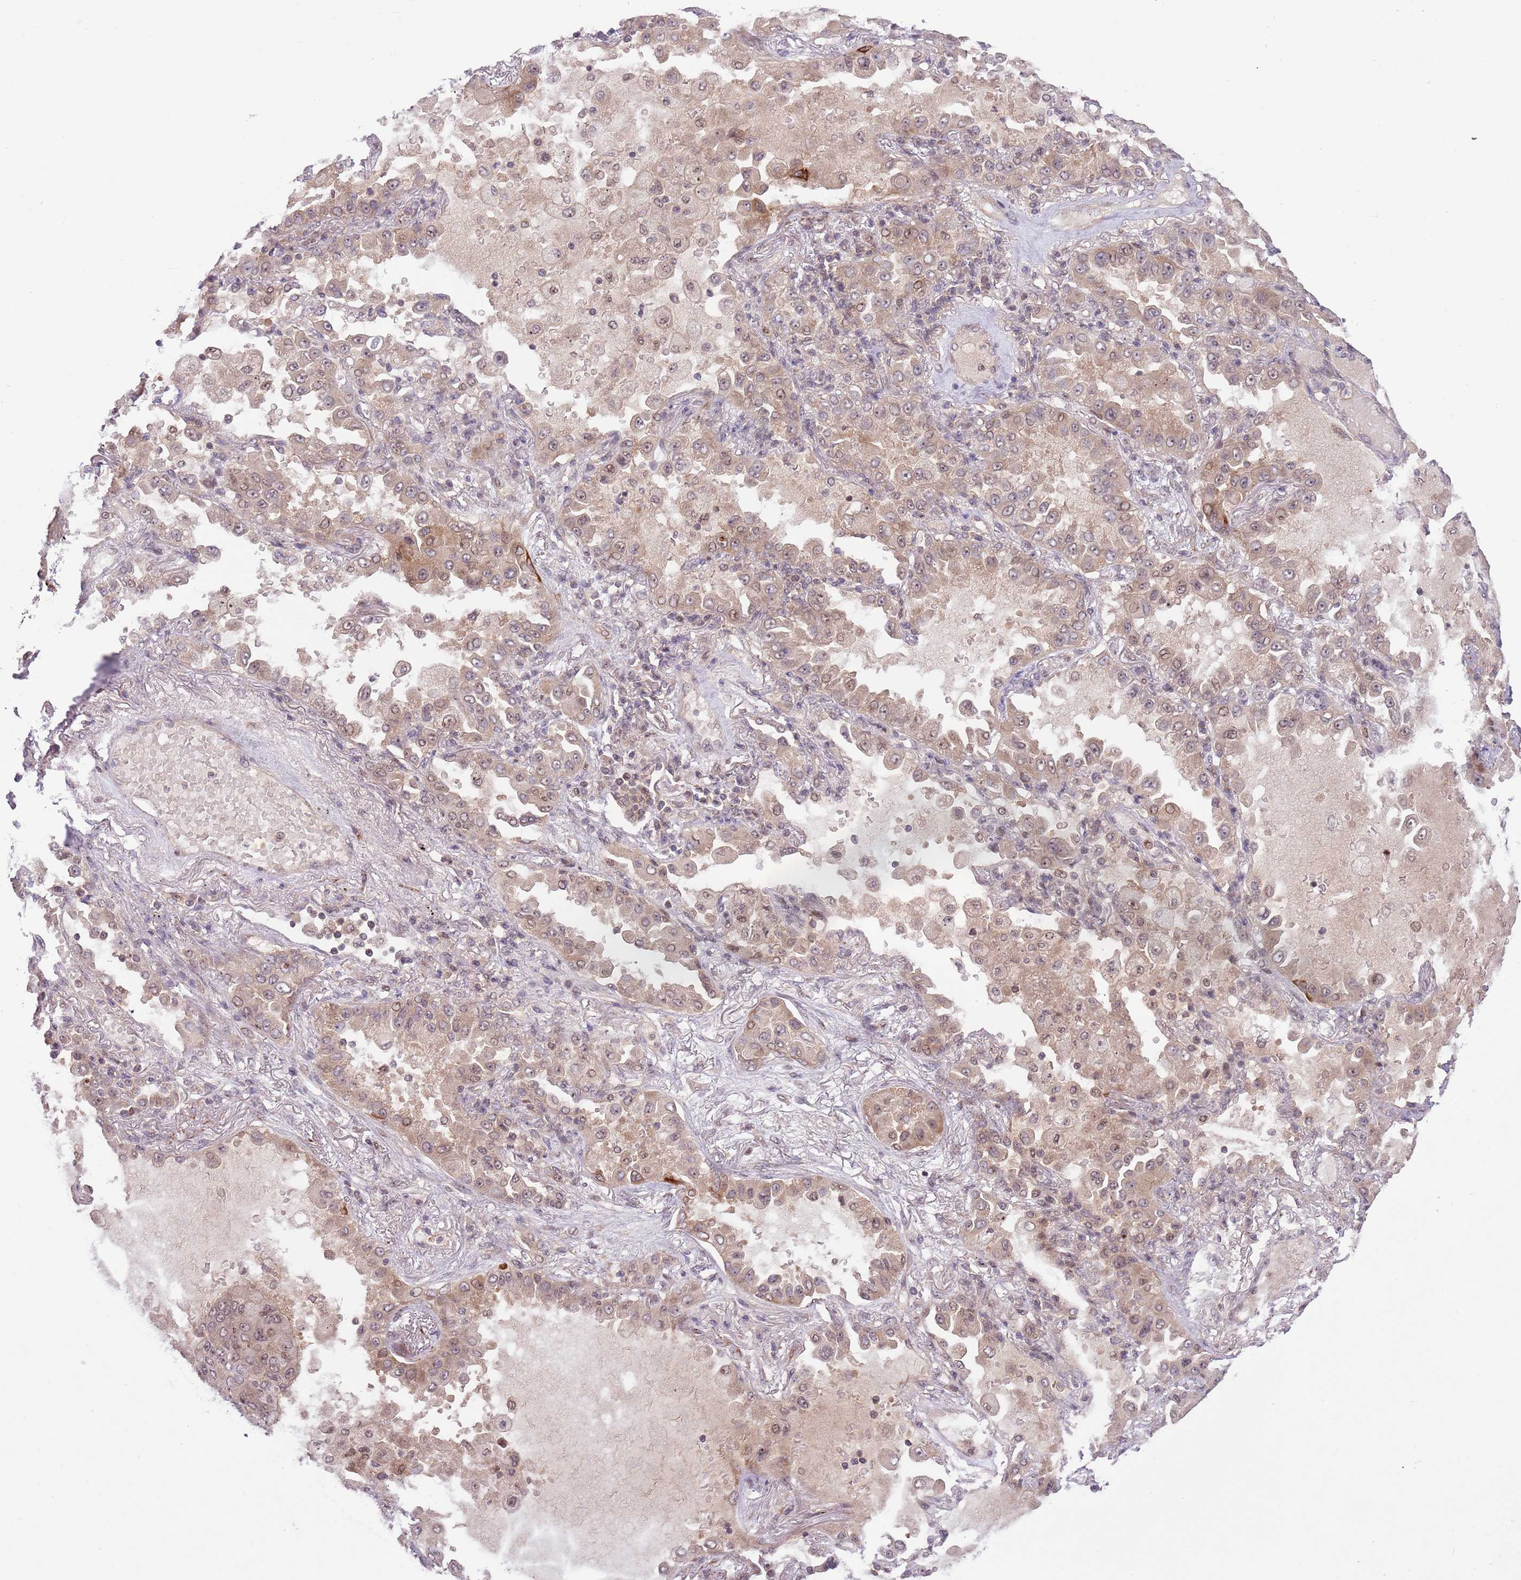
{"staining": {"intensity": "weak", "quantity": ">75%", "location": "cytoplasmic/membranous"}, "tissue": "lung cancer", "cell_type": "Tumor cells", "image_type": "cancer", "snomed": [{"axis": "morphology", "description": "Squamous cell carcinoma, NOS"}, {"axis": "topography", "description": "Lung"}], "caption": "Lung cancer (squamous cell carcinoma) stained with immunohistochemistry (IHC) reveals weak cytoplasmic/membranous positivity in about >75% of tumor cells.", "gene": "CHD1", "patient": {"sex": "male", "age": 74}}